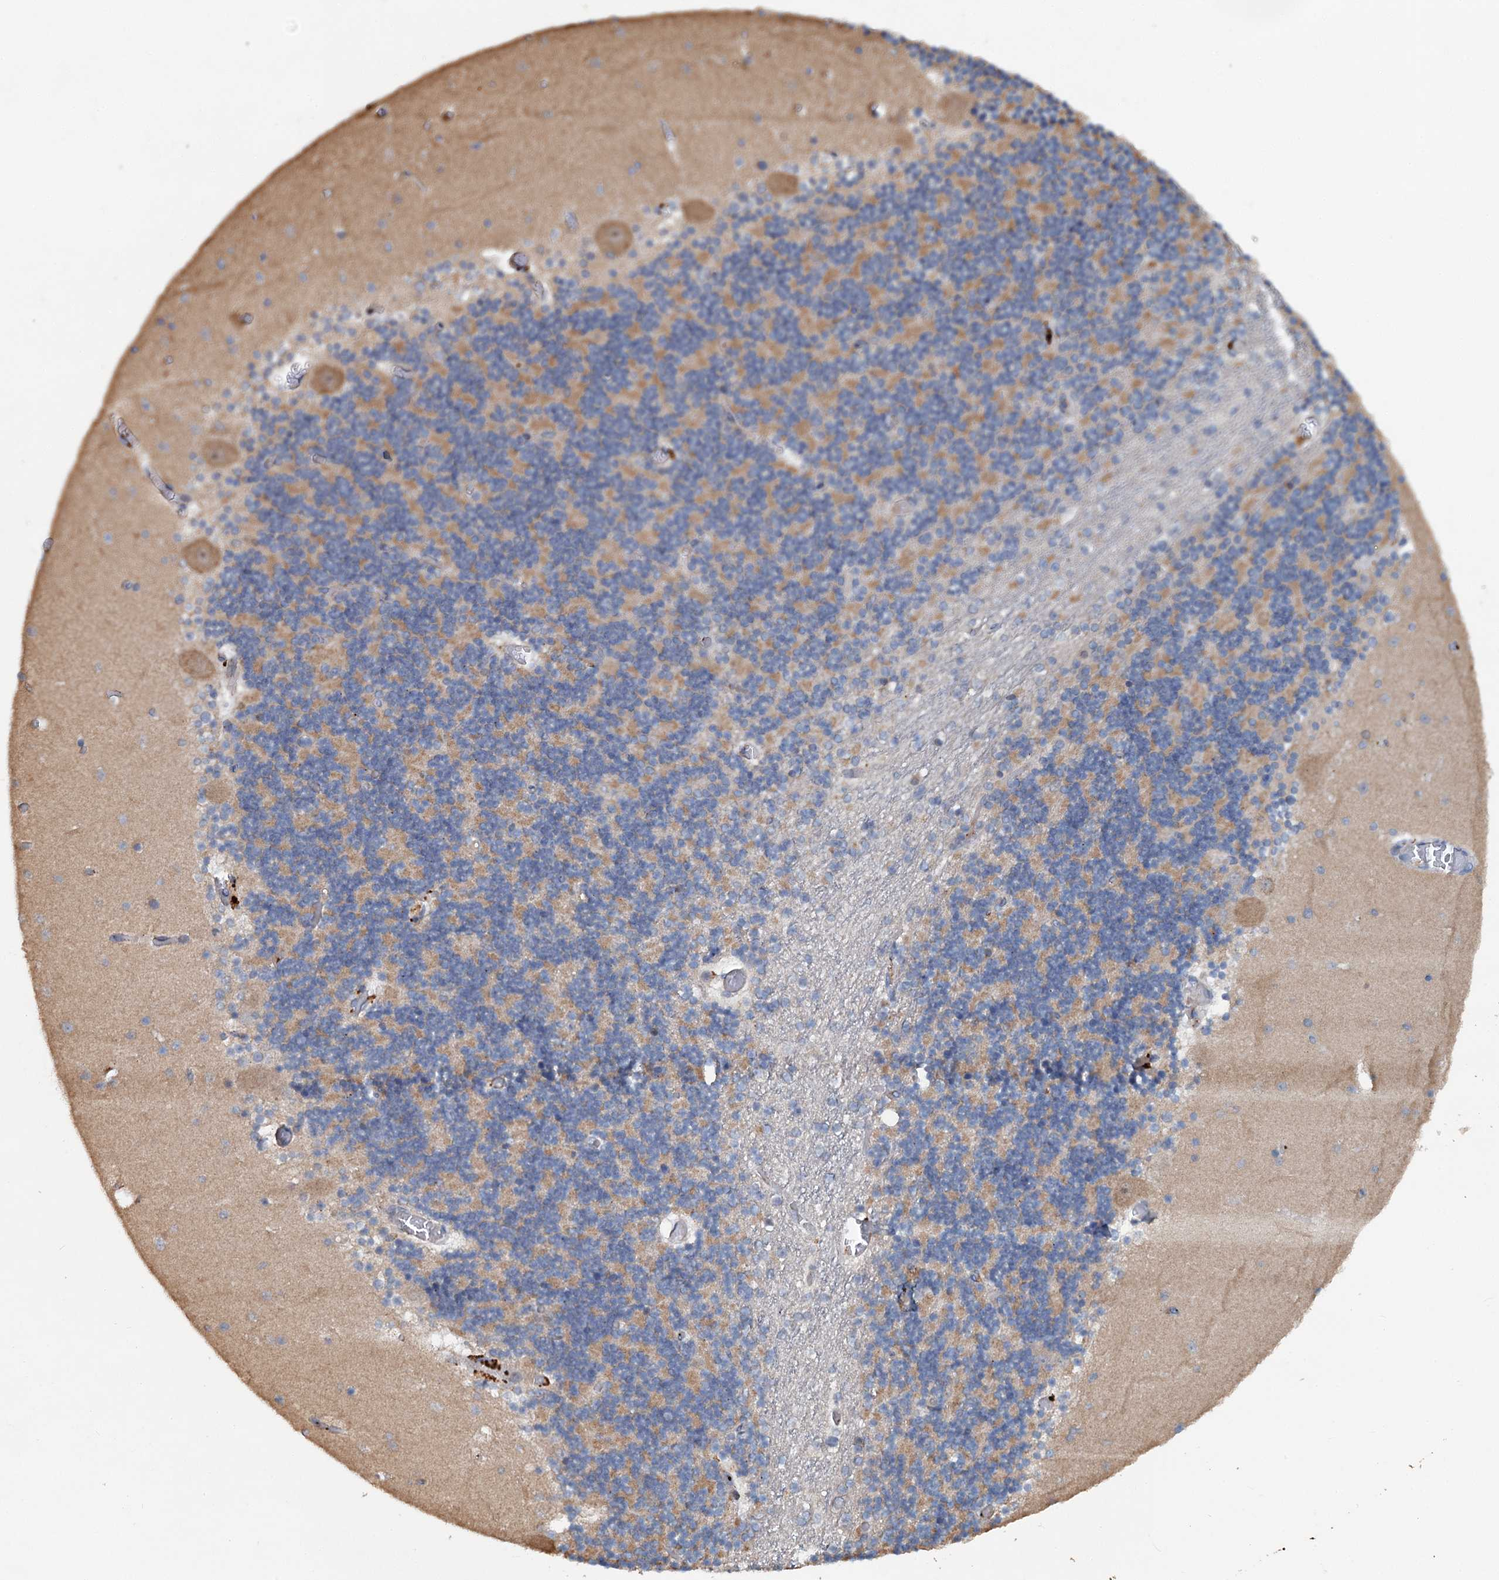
{"staining": {"intensity": "moderate", "quantity": "<25%", "location": "cytoplasmic/membranous"}, "tissue": "cerebellum", "cell_type": "Cells in granular layer", "image_type": "normal", "snomed": [{"axis": "morphology", "description": "Normal tissue, NOS"}, {"axis": "topography", "description": "Cerebellum"}], "caption": "Immunohistochemical staining of unremarkable human cerebellum shows moderate cytoplasmic/membranous protein positivity in about <25% of cells in granular layer. The staining is performed using DAB (3,3'-diaminobenzidine) brown chromogen to label protein expression. The nuclei are counter-stained blue using hematoxylin.", "gene": "TEDC1", "patient": {"sex": "female", "age": 28}}